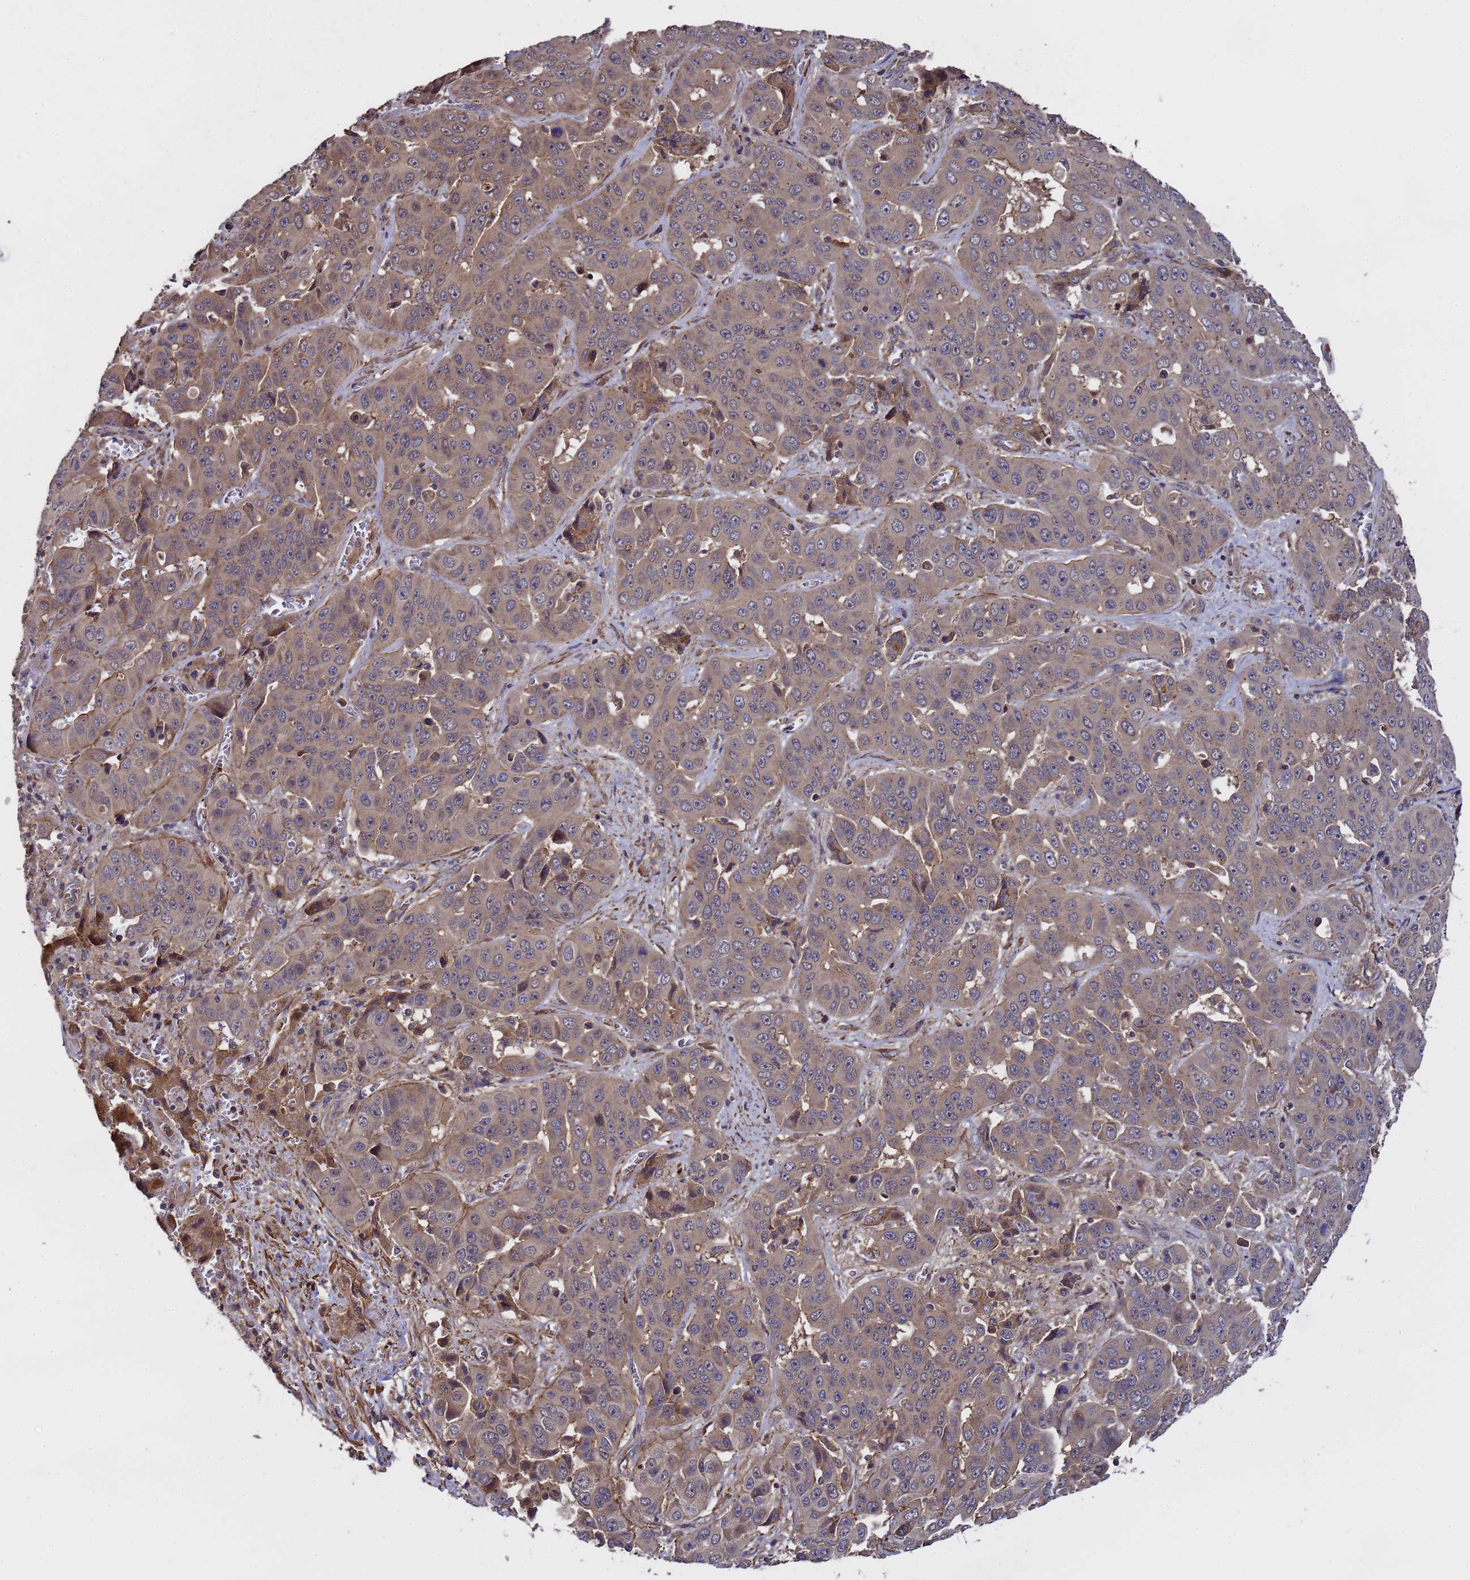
{"staining": {"intensity": "weak", "quantity": ">75%", "location": "cytoplasmic/membranous"}, "tissue": "liver cancer", "cell_type": "Tumor cells", "image_type": "cancer", "snomed": [{"axis": "morphology", "description": "Cholangiocarcinoma"}, {"axis": "topography", "description": "Liver"}], "caption": "Weak cytoplasmic/membranous expression is appreciated in about >75% of tumor cells in liver cancer (cholangiocarcinoma).", "gene": "GSTCD", "patient": {"sex": "female", "age": 52}}